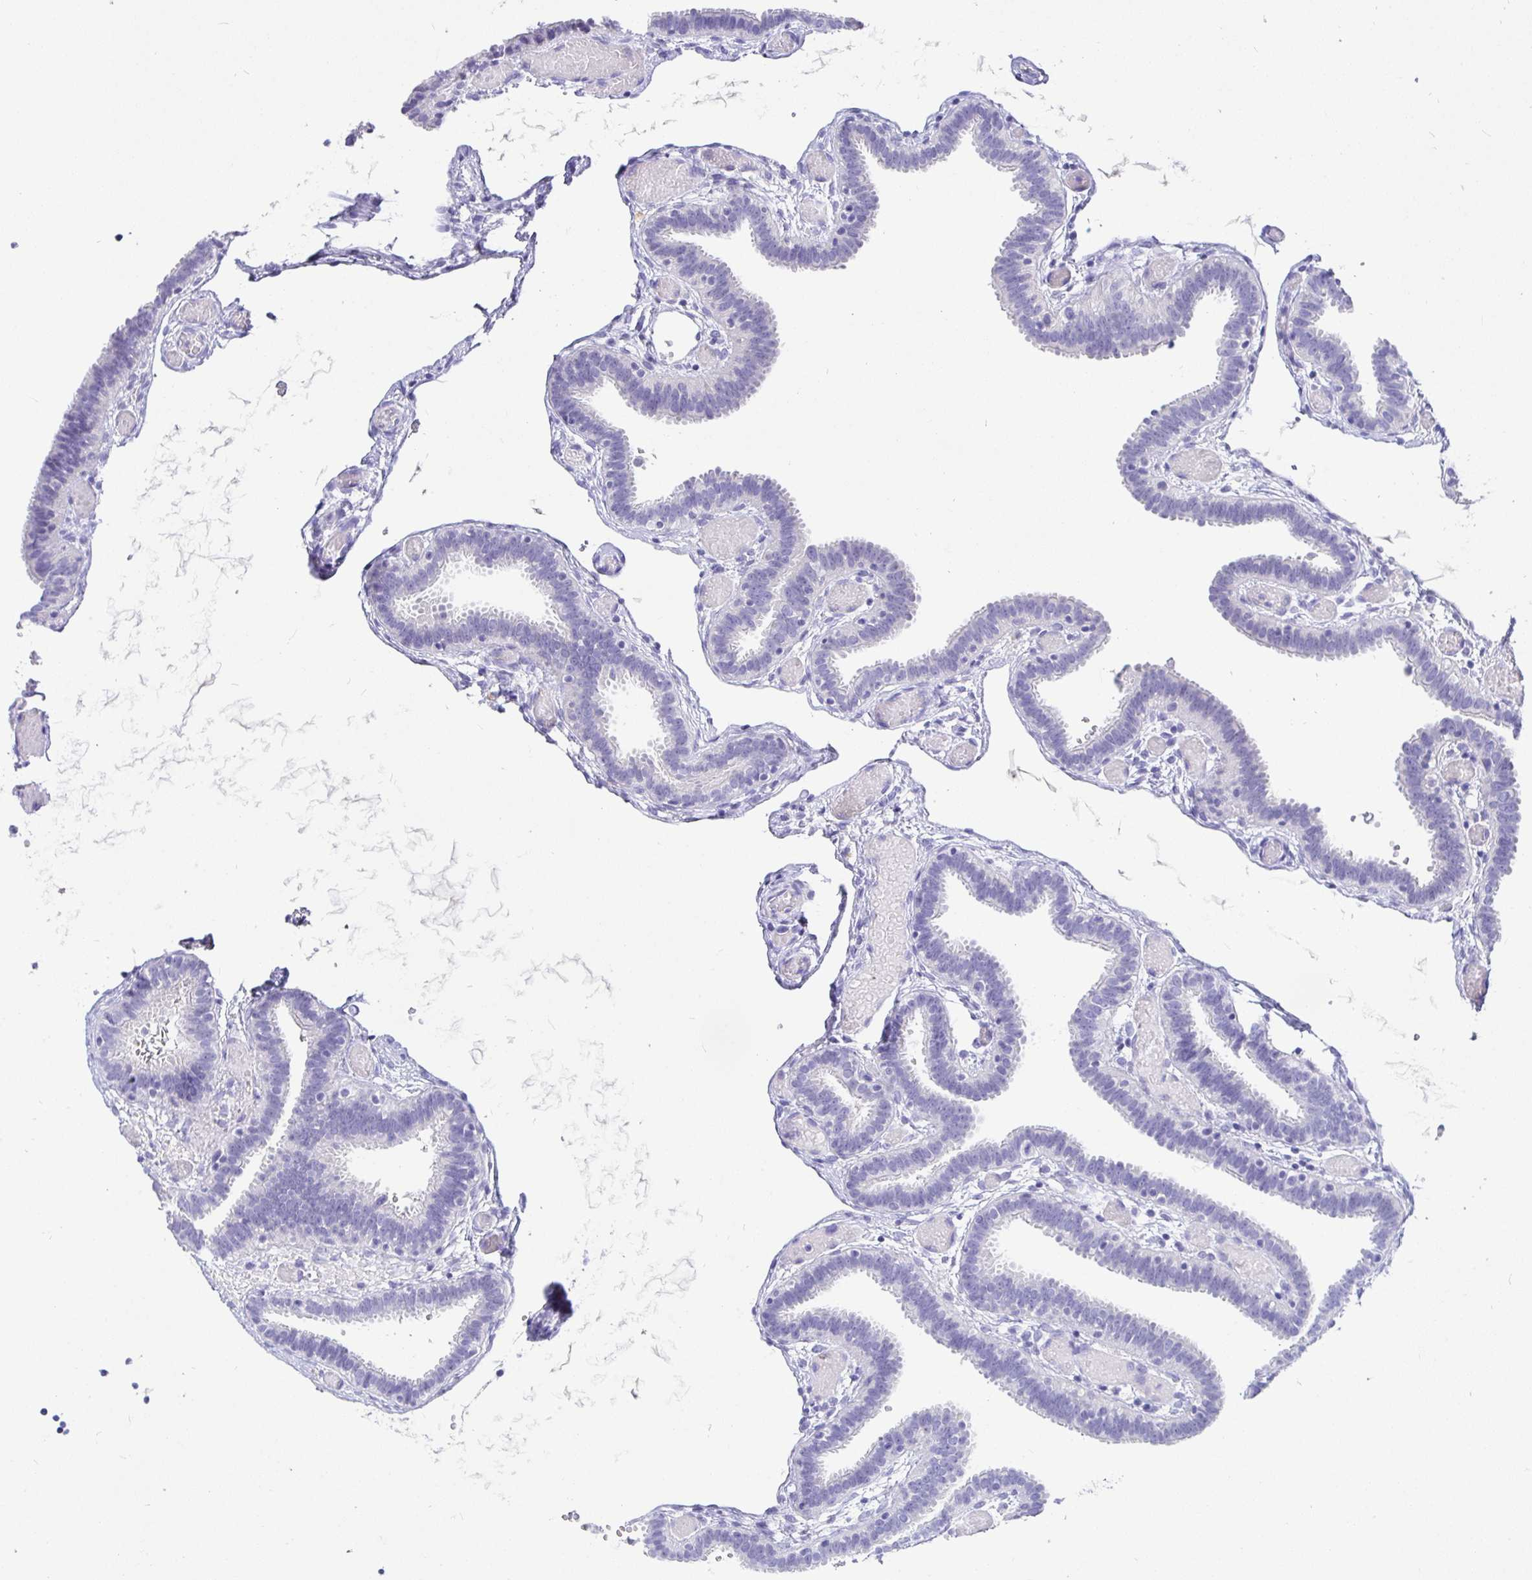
{"staining": {"intensity": "negative", "quantity": "none", "location": "none"}, "tissue": "fallopian tube", "cell_type": "Glandular cells", "image_type": "normal", "snomed": [{"axis": "morphology", "description": "Normal tissue, NOS"}, {"axis": "topography", "description": "Fallopian tube"}], "caption": "An immunohistochemistry image of benign fallopian tube is shown. There is no staining in glandular cells of fallopian tube. Nuclei are stained in blue.", "gene": "TPTE", "patient": {"sex": "female", "age": 37}}